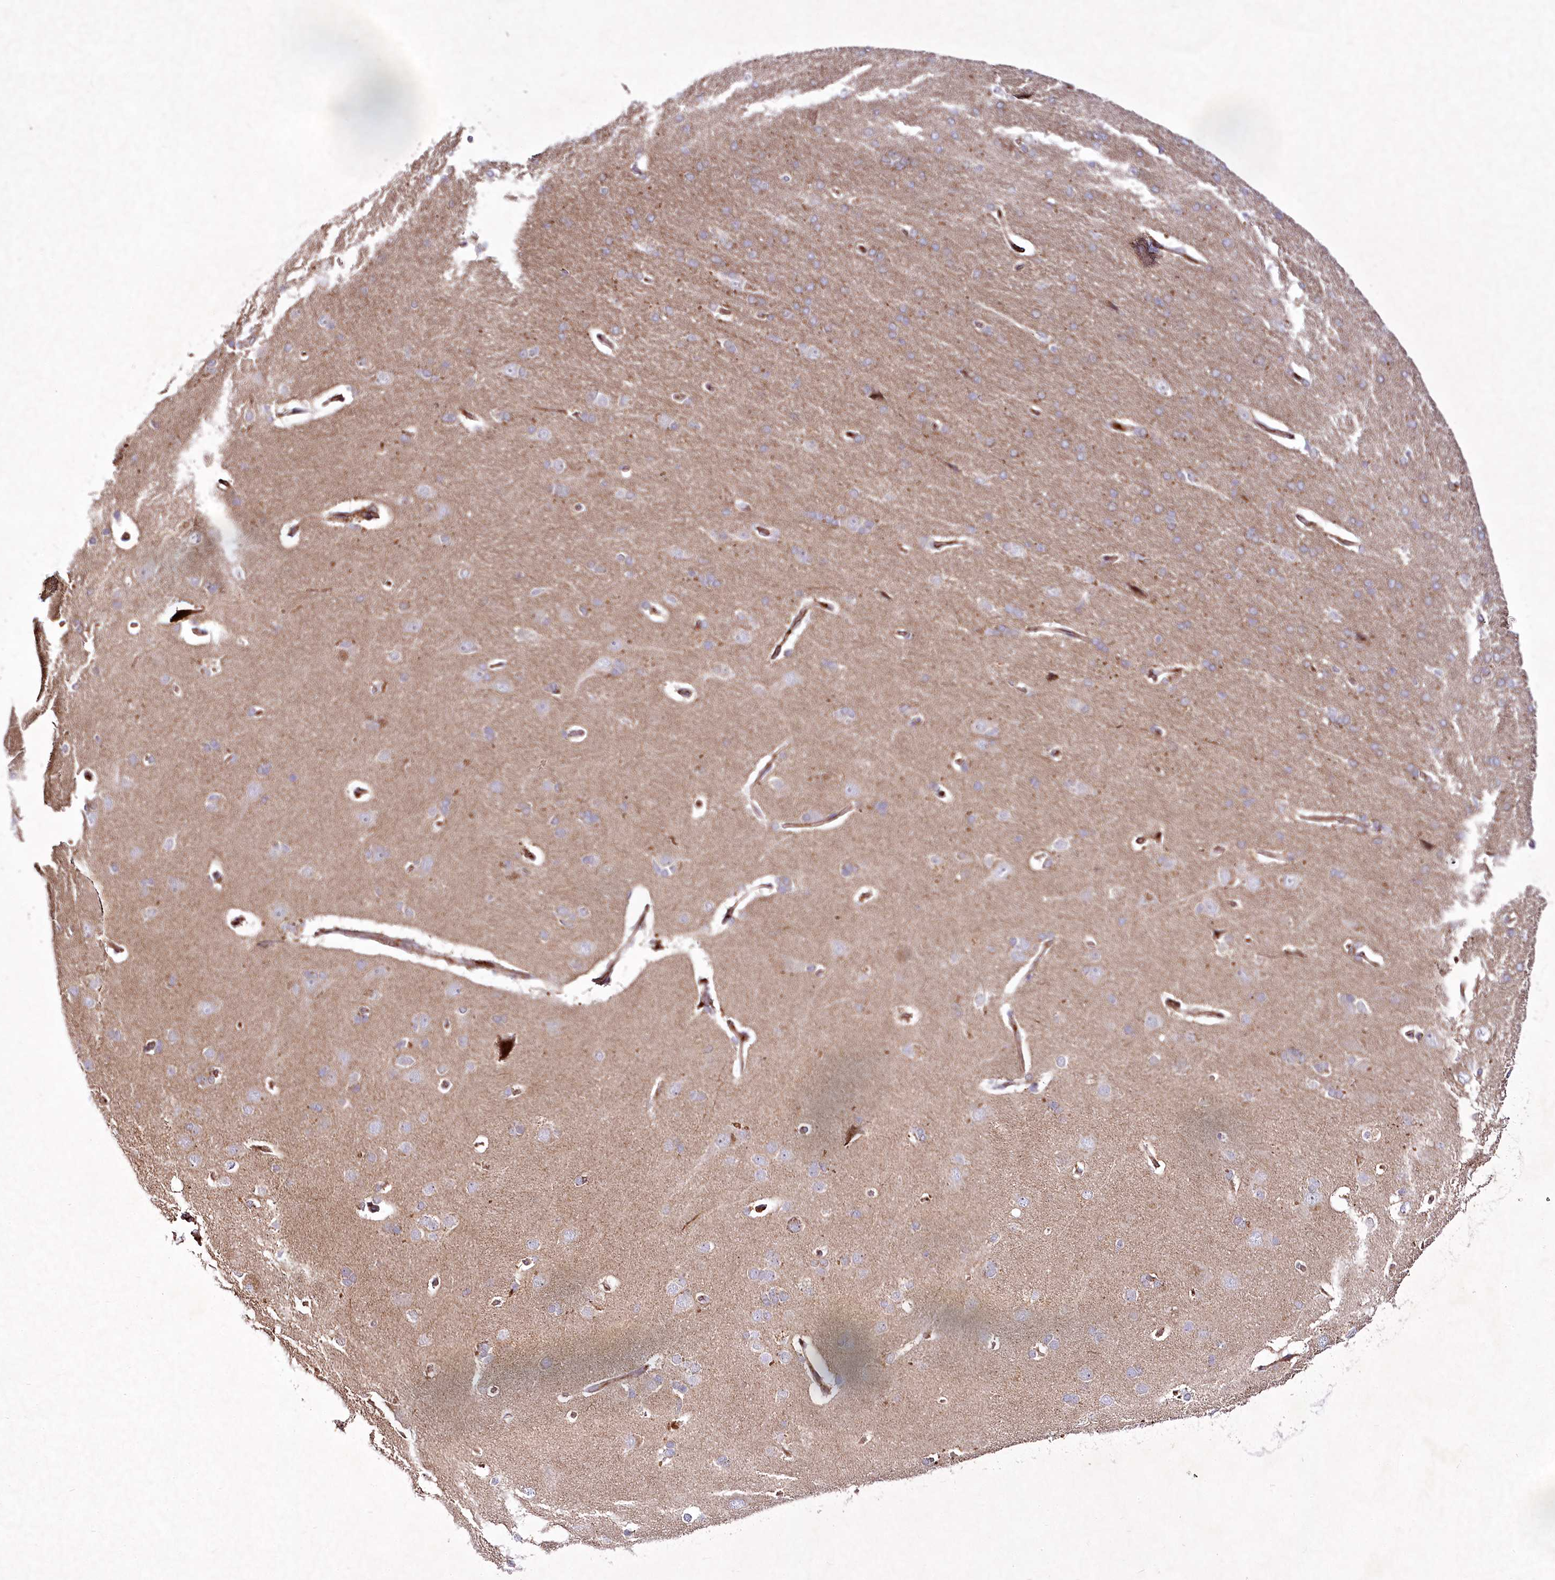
{"staining": {"intensity": "moderate", "quantity": ">75%", "location": "cytoplasmic/membranous"}, "tissue": "cerebral cortex", "cell_type": "Endothelial cells", "image_type": "normal", "snomed": [{"axis": "morphology", "description": "Normal tissue, NOS"}, {"axis": "topography", "description": "Cerebral cortex"}], "caption": "Immunohistochemistry (IHC) of unremarkable human cerebral cortex reveals medium levels of moderate cytoplasmic/membranous staining in approximately >75% of endothelial cells.", "gene": "PSTK", "patient": {"sex": "male", "age": 62}}